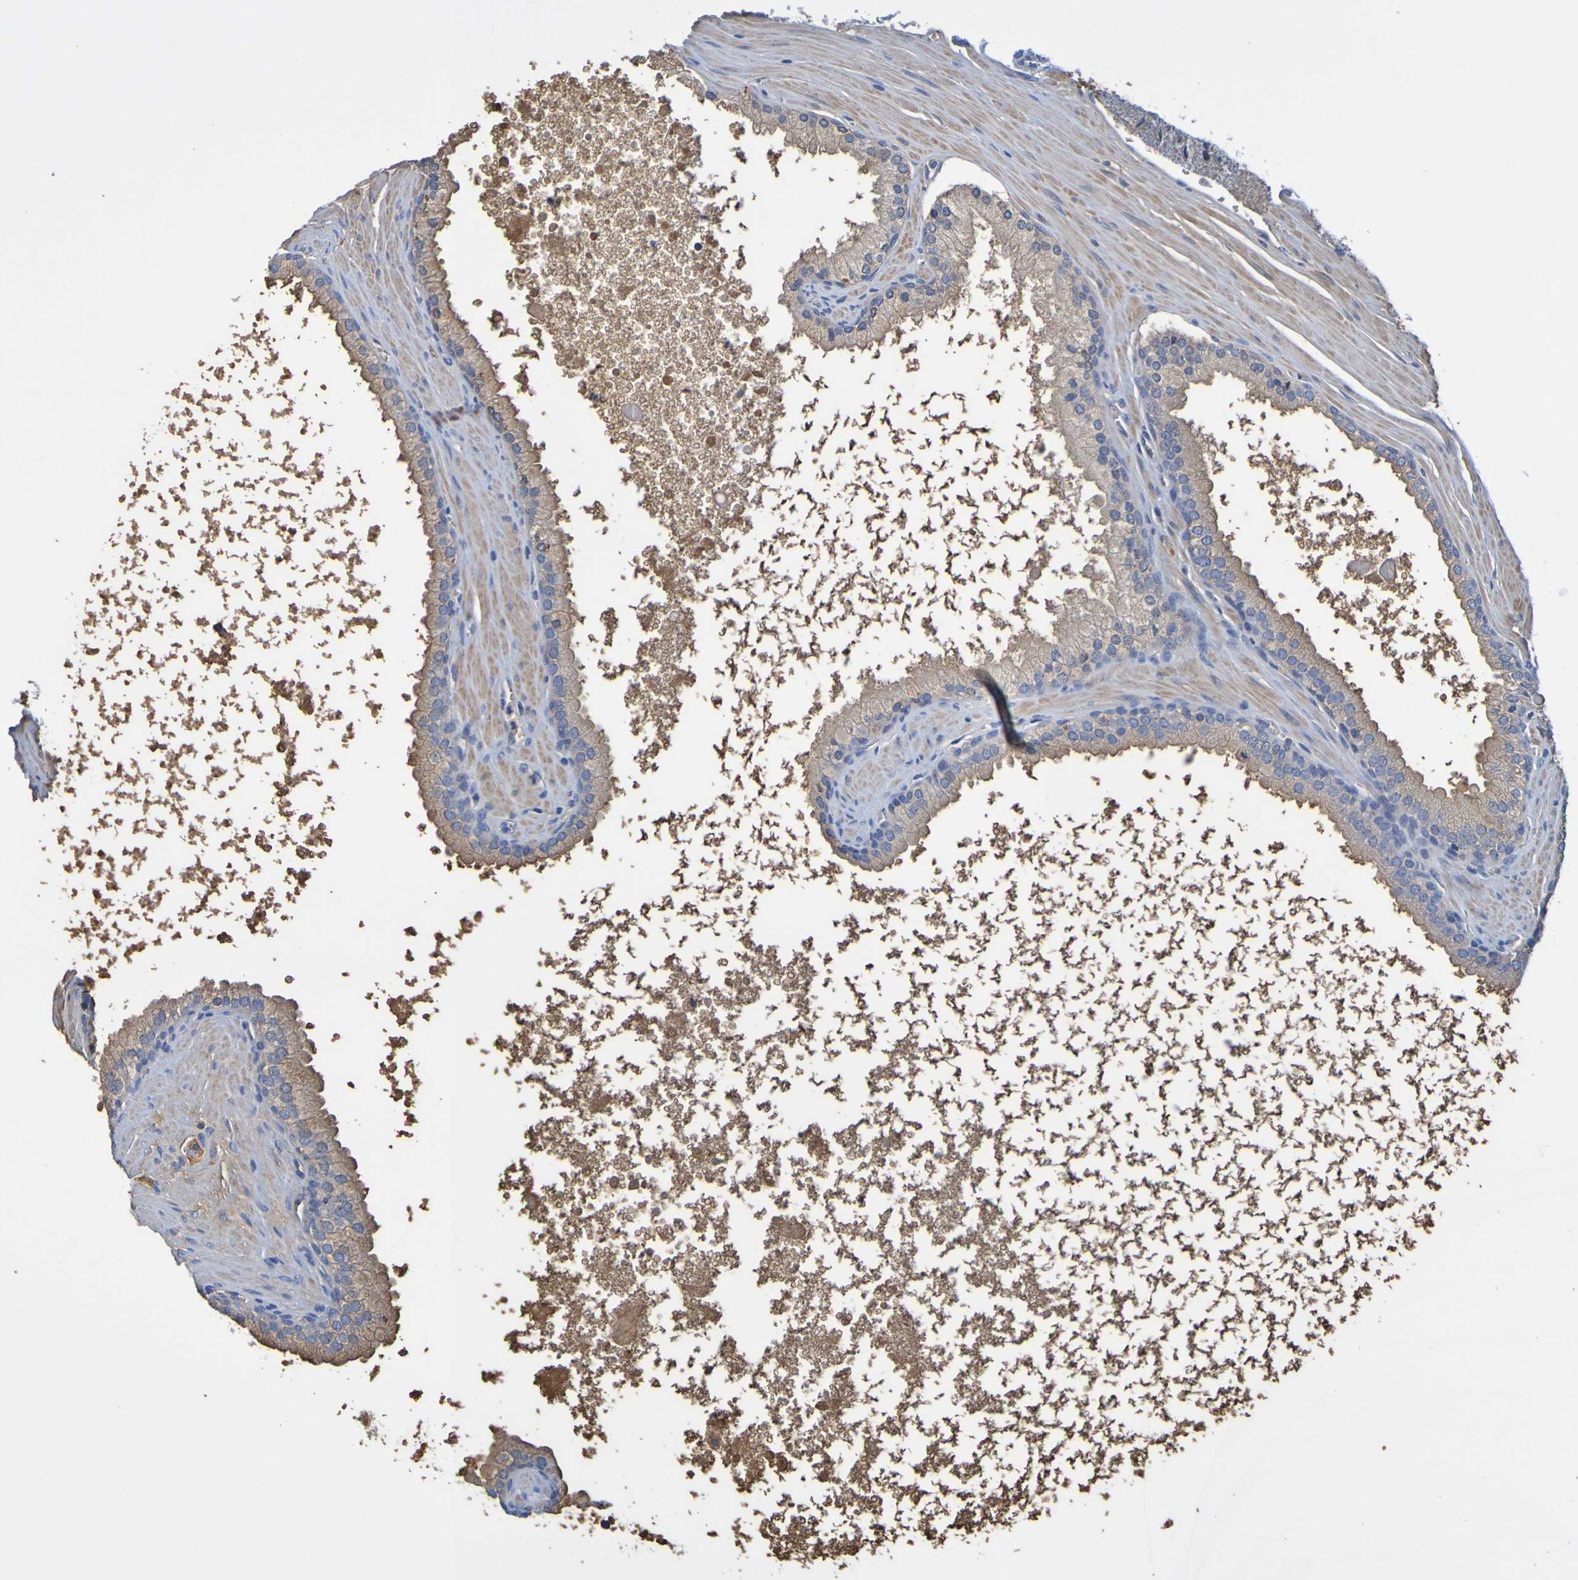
{"staining": {"intensity": "moderate", "quantity": ">75%", "location": "cytoplasmic/membranous"}, "tissue": "prostate cancer", "cell_type": "Tumor cells", "image_type": "cancer", "snomed": [{"axis": "morphology", "description": "Adenocarcinoma, High grade"}, {"axis": "topography", "description": "Prostate"}], "caption": "A micrograph of adenocarcinoma (high-grade) (prostate) stained for a protein demonstrates moderate cytoplasmic/membranous brown staining in tumor cells. Nuclei are stained in blue.", "gene": "GAB3", "patient": {"sex": "male", "age": 65}}